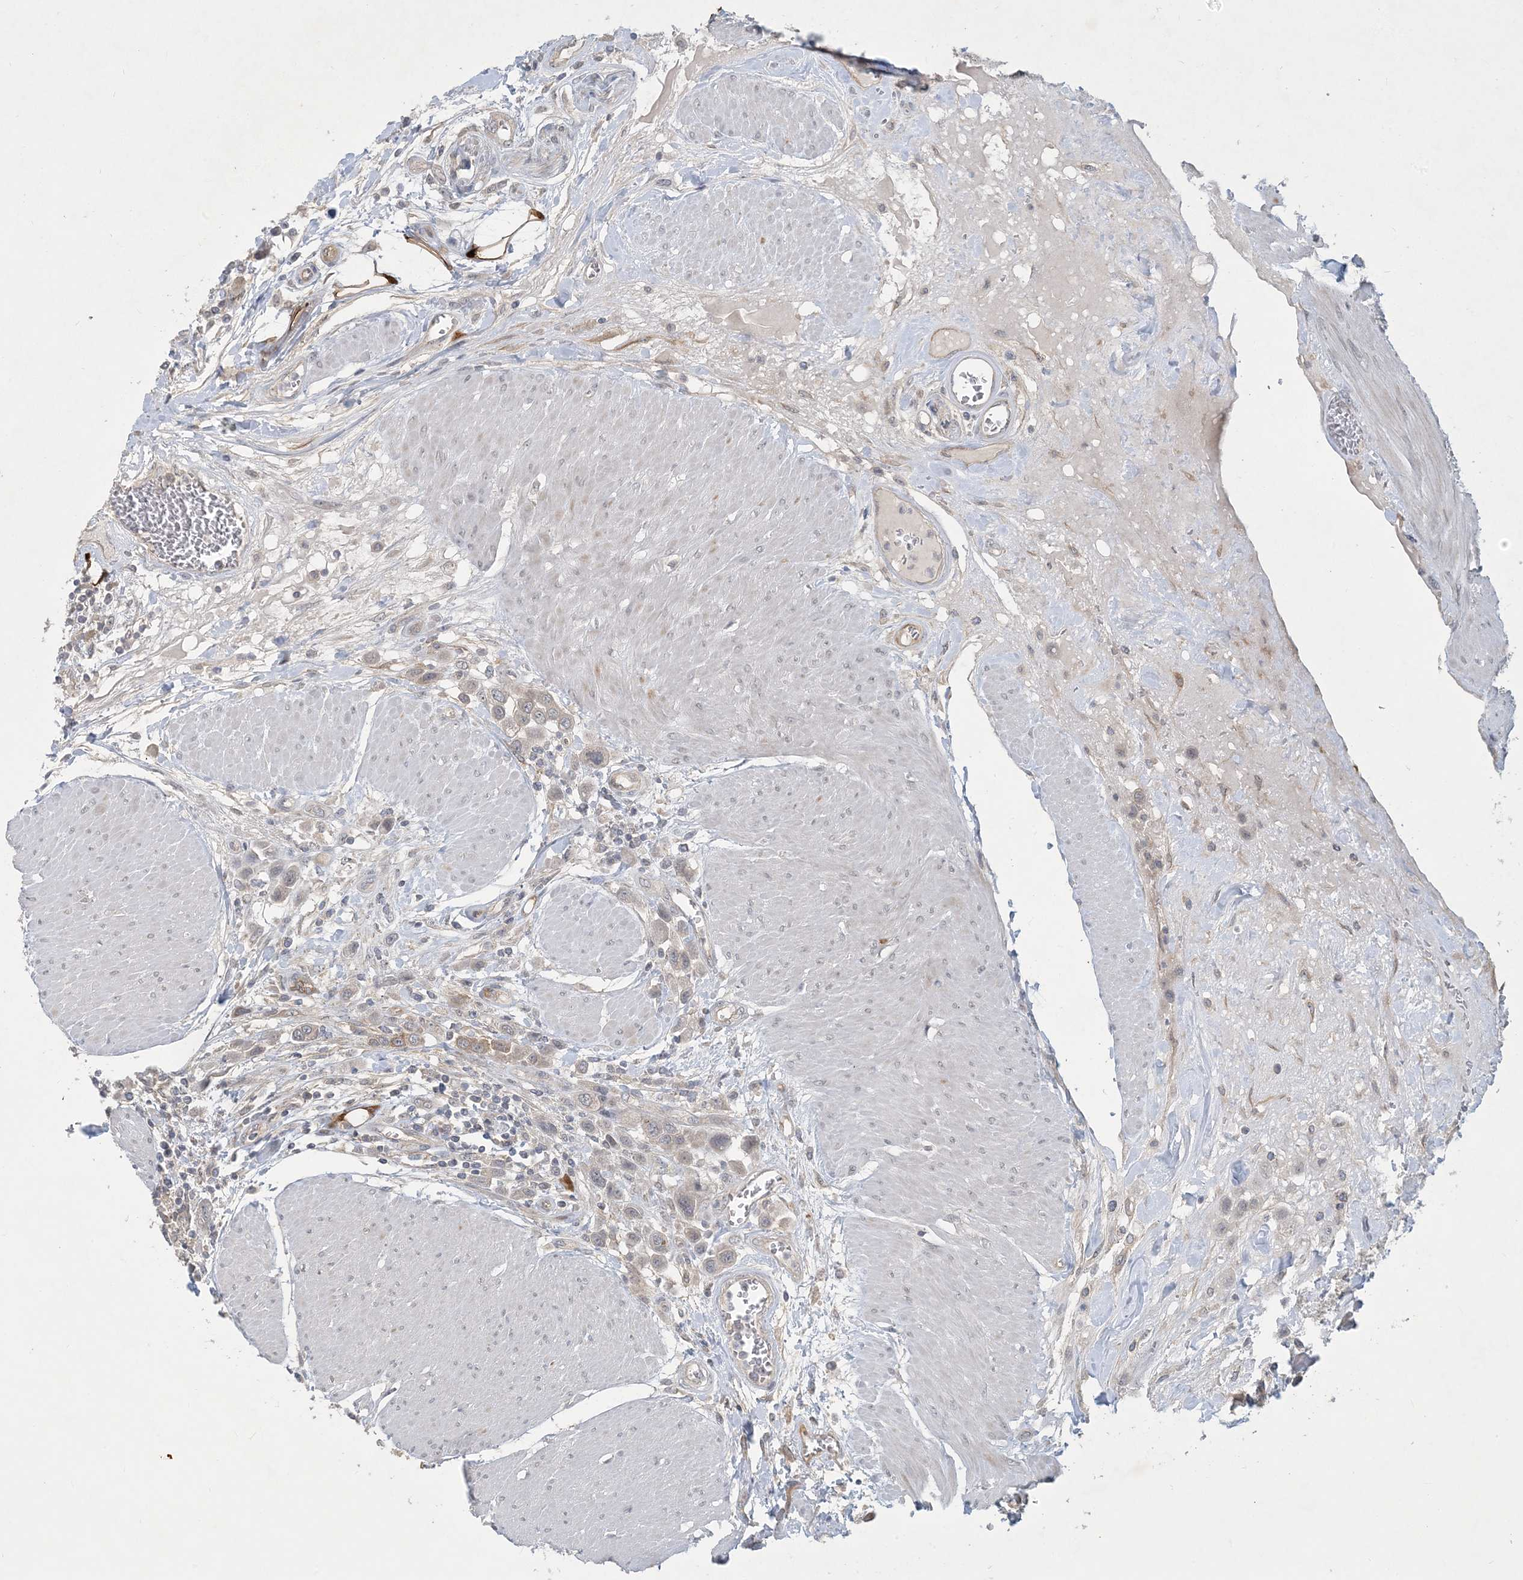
{"staining": {"intensity": "negative", "quantity": "none", "location": "none"}, "tissue": "urothelial cancer", "cell_type": "Tumor cells", "image_type": "cancer", "snomed": [{"axis": "morphology", "description": "Urothelial carcinoma, High grade"}, {"axis": "topography", "description": "Urinary bladder"}], "caption": "Micrograph shows no significant protein expression in tumor cells of high-grade urothelial carcinoma.", "gene": "CDS1", "patient": {"sex": "male", "age": 50}}